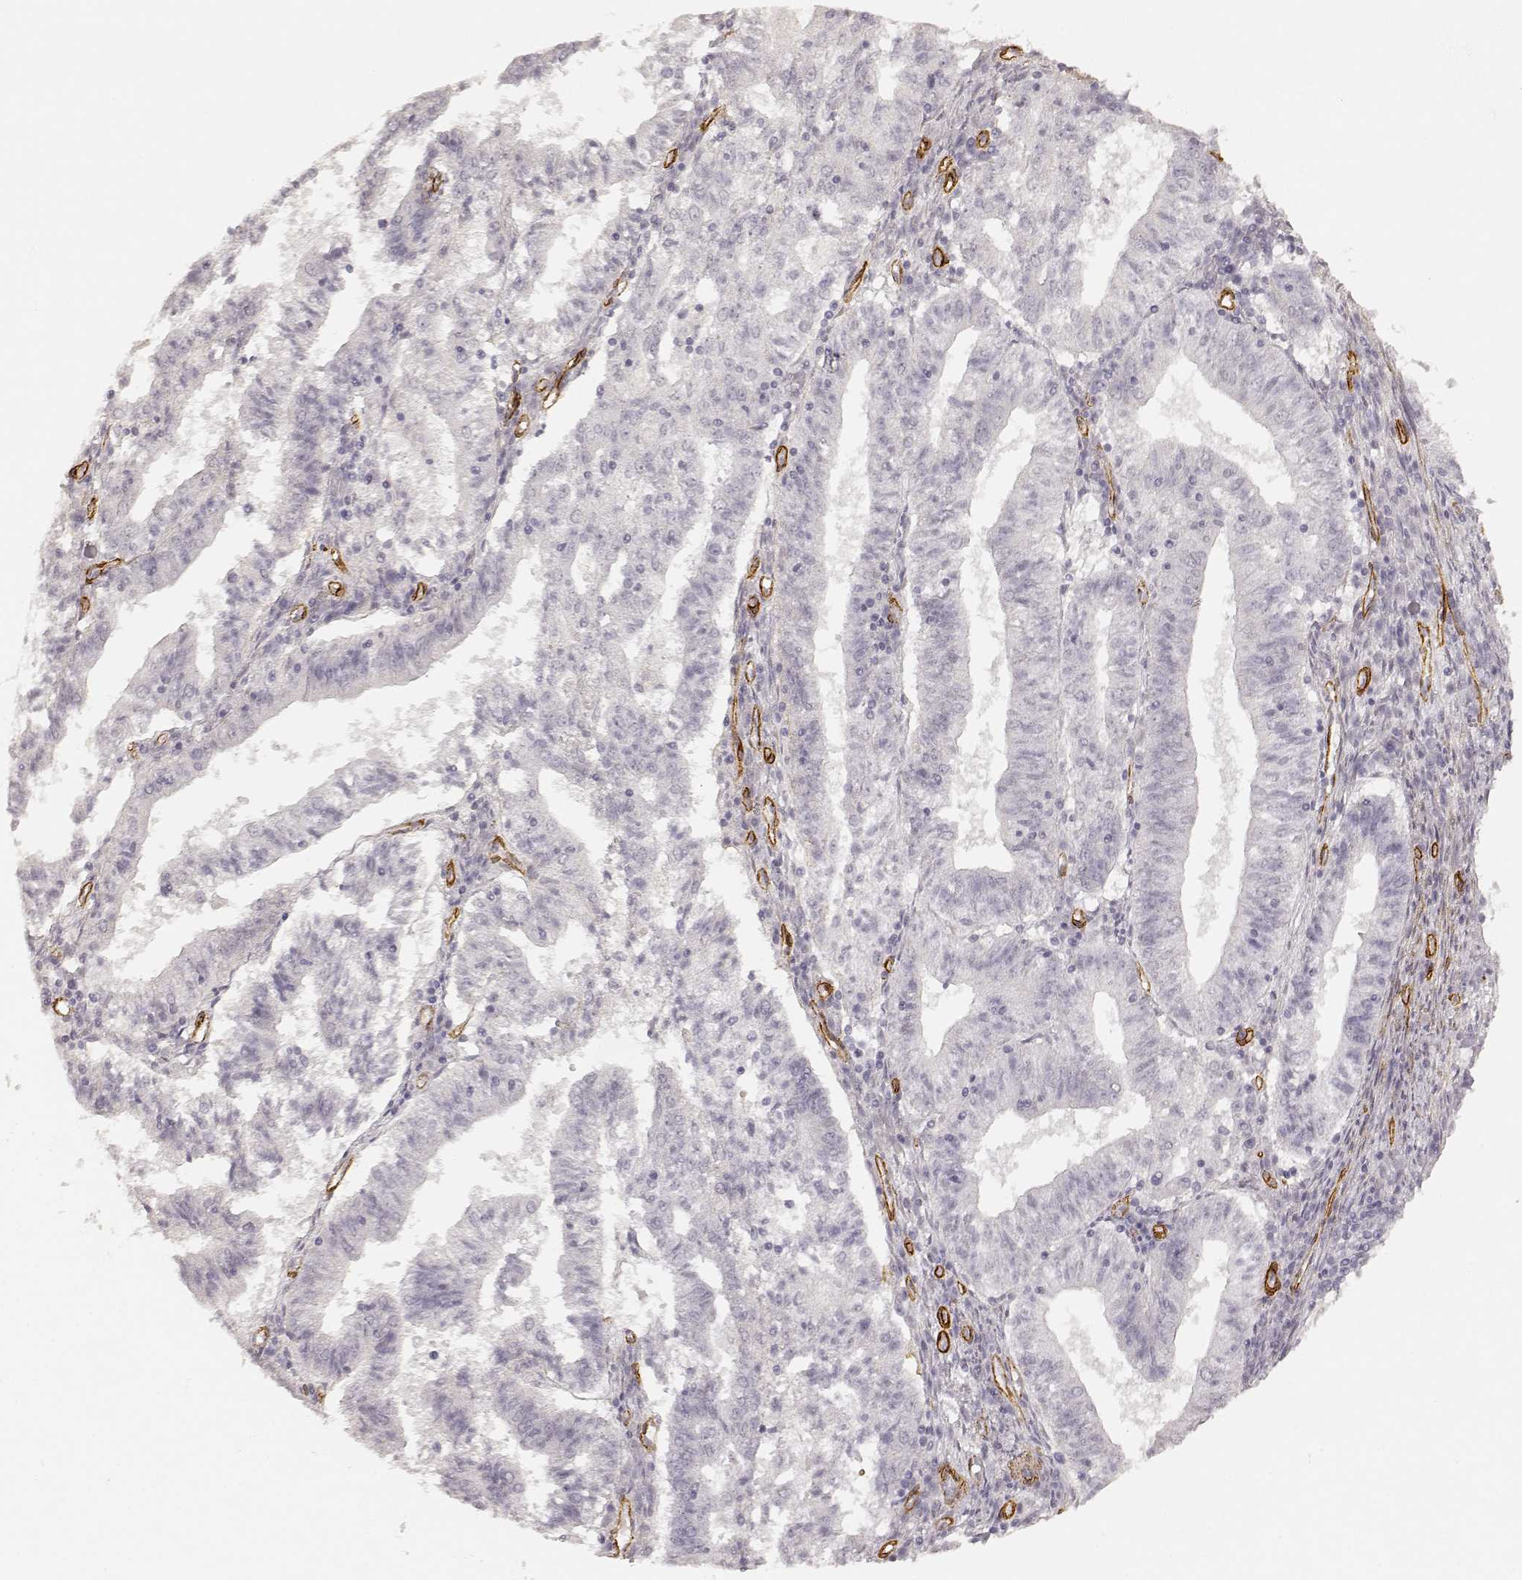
{"staining": {"intensity": "negative", "quantity": "none", "location": "none"}, "tissue": "endometrial cancer", "cell_type": "Tumor cells", "image_type": "cancer", "snomed": [{"axis": "morphology", "description": "Adenocarcinoma, NOS"}, {"axis": "topography", "description": "Endometrium"}], "caption": "Endometrial adenocarcinoma was stained to show a protein in brown. There is no significant staining in tumor cells. (Stains: DAB immunohistochemistry with hematoxylin counter stain, Microscopy: brightfield microscopy at high magnification).", "gene": "LAMA4", "patient": {"sex": "female", "age": 82}}